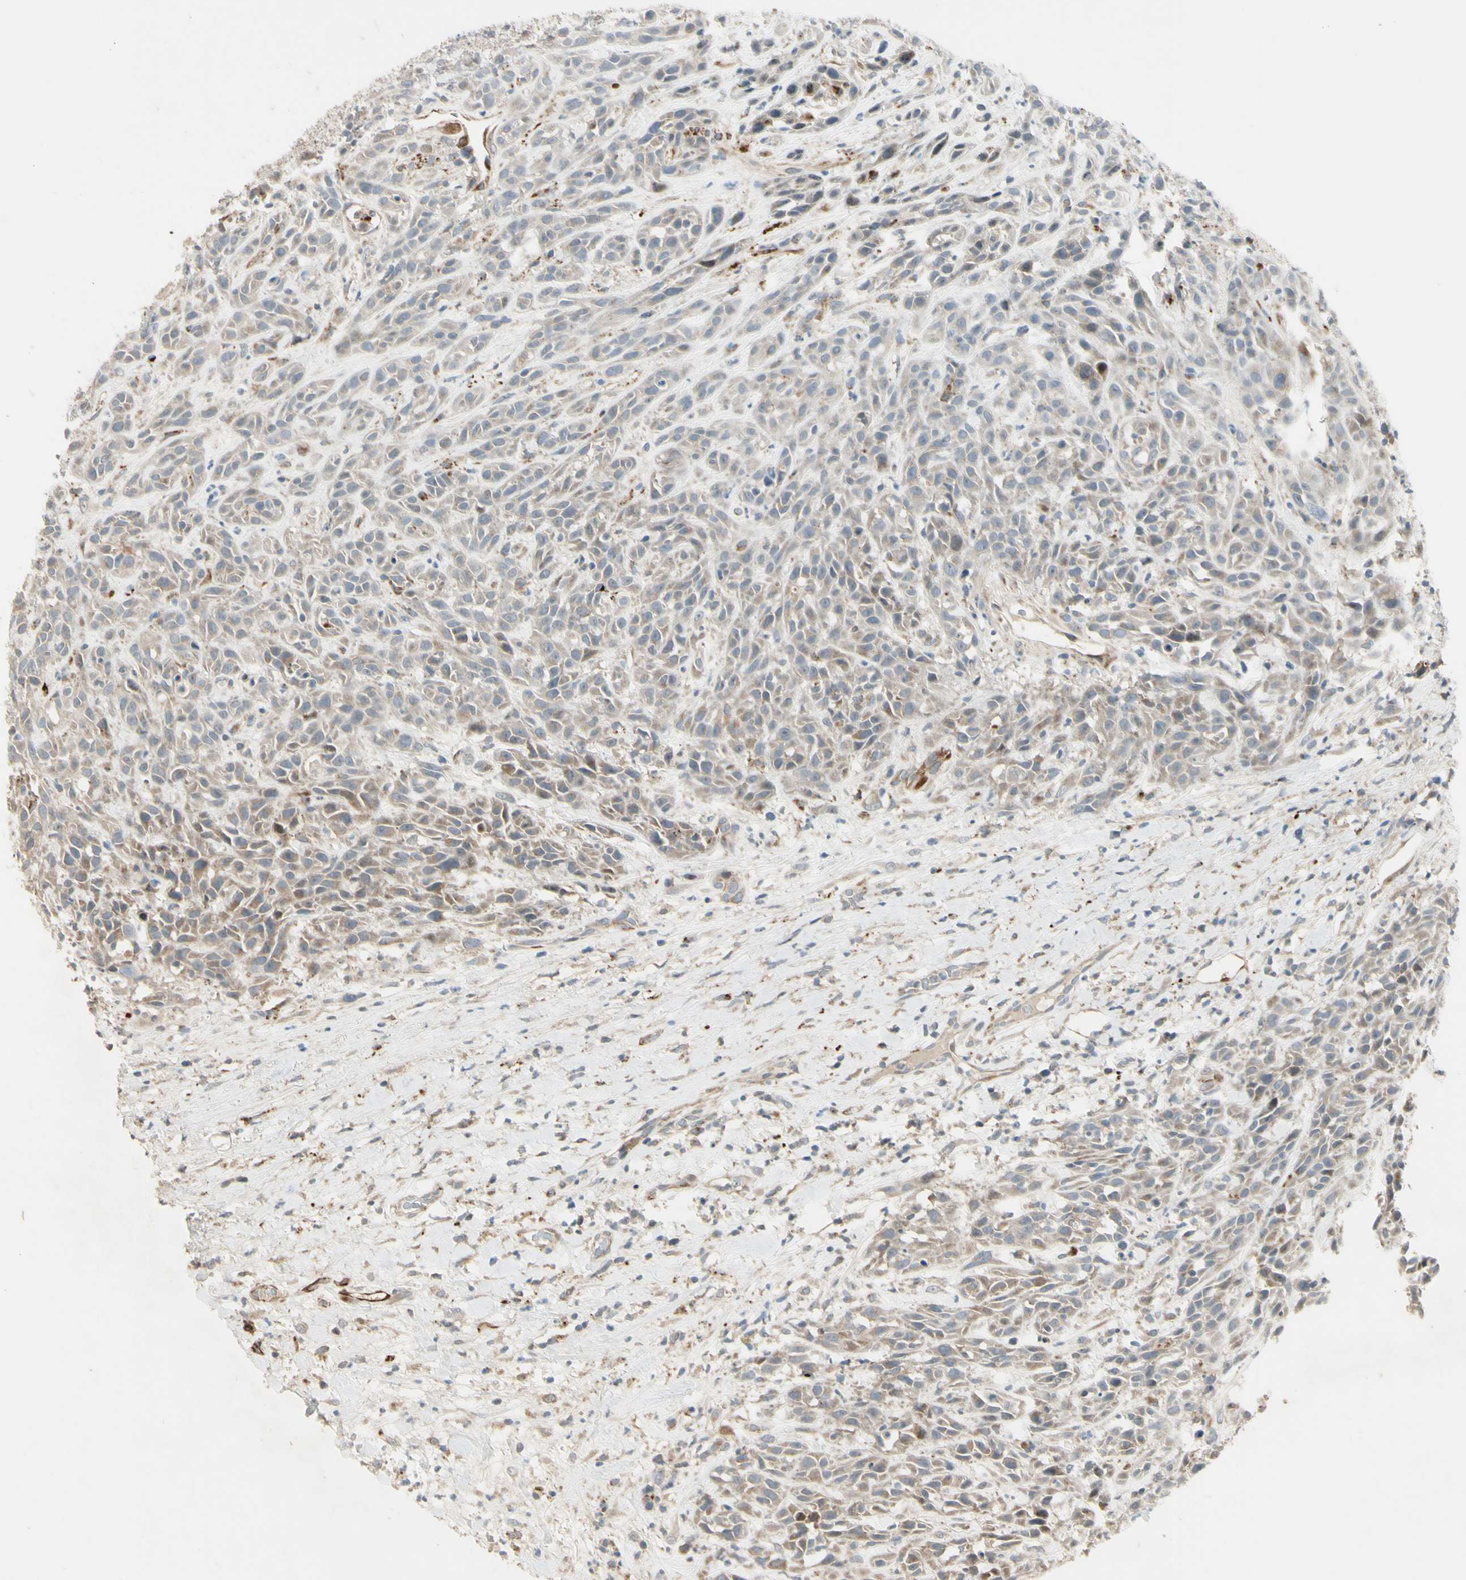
{"staining": {"intensity": "weak", "quantity": "25%-75%", "location": "cytoplasmic/membranous"}, "tissue": "head and neck cancer", "cell_type": "Tumor cells", "image_type": "cancer", "snomed": [{"axis": "morphology", "description": "Normal tissue, NOS"}, {"axis": "morphology", "description": "Squamous cell carcinoma, NOS"}, {"axis": "topography", "description": "Cartilage tissue"}, {"axis": "topography", "description": "Head-Neck"}], "caption": "High-magnification brightfield microscopy of squamous cell carcinoma (head and neck) stained with DAB (3,3'-diaminobenzidine) (brown) and counterstained with hematoxylin (blue). tumor cells exhibit weak cytoplasmic/membranous staining is present in about25%-75% of cells.", "gene": "NDFIP1", "patient": {"sex": "male", "age": 62}}